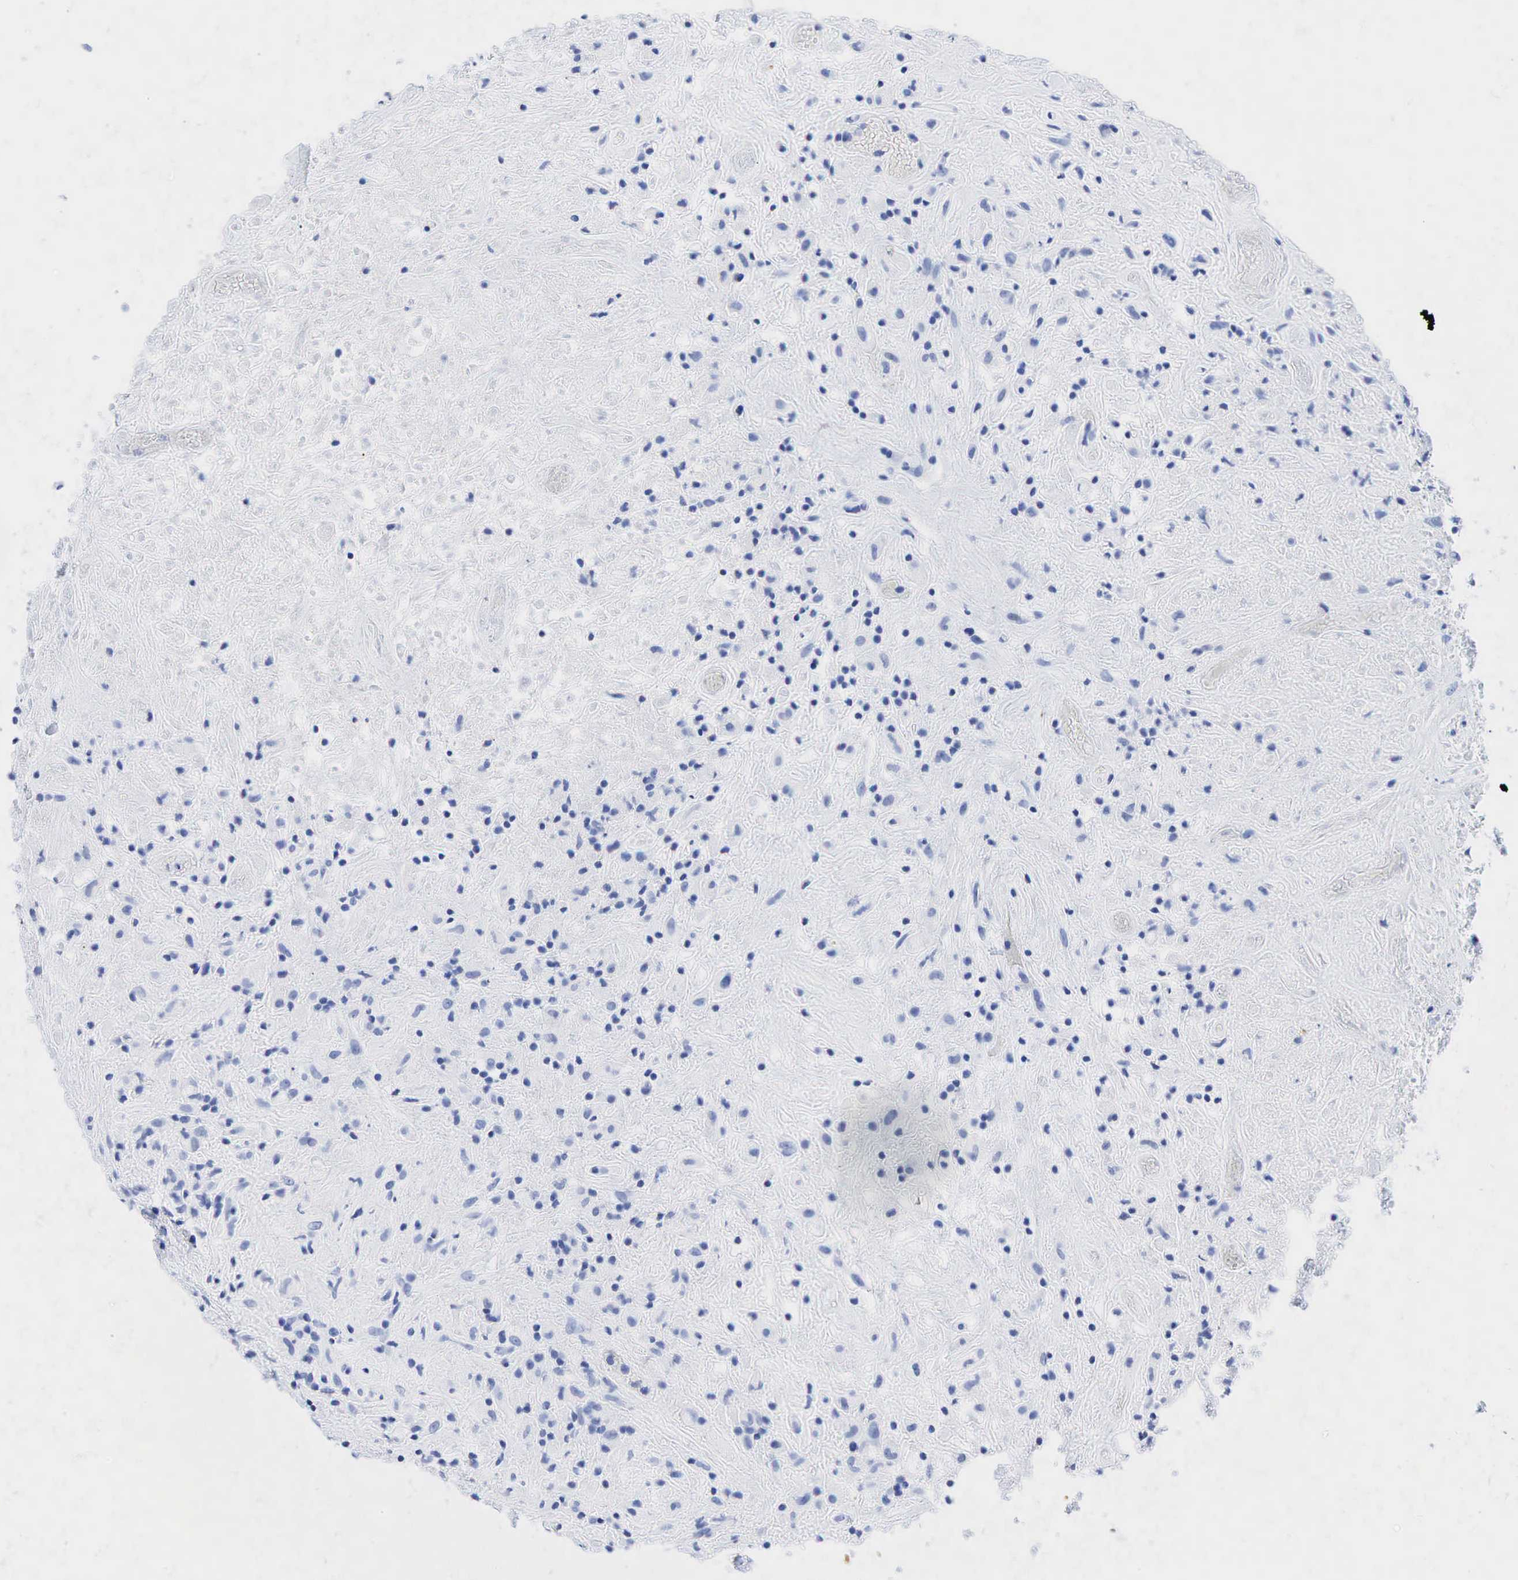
{"staining": {"intensity": "negative", "quantity": "none", "location": "none"}, "tissue": "lymphoma", "cell_type": "Tumor cells", "image_type": "cancer", "snomed": [{"axis": "morphology", "description": "Hodgkin's disease, NOS"}, {"axis": "topography", "description": "Lymph node"}], "caption": "An immunohistochemistry histopathology image of Hodgkin's disease is shown. There is no staining in tumor cells of Hodgkin's disease. Brightfield microscopy of immunohistochemistry stained with DAB (3,3'-diaminobenzidine) (brown) and hematoxylin (blue), captured at high magnification.", "gene": "INHA", "patient": {"sex": "male", "age": 46}}